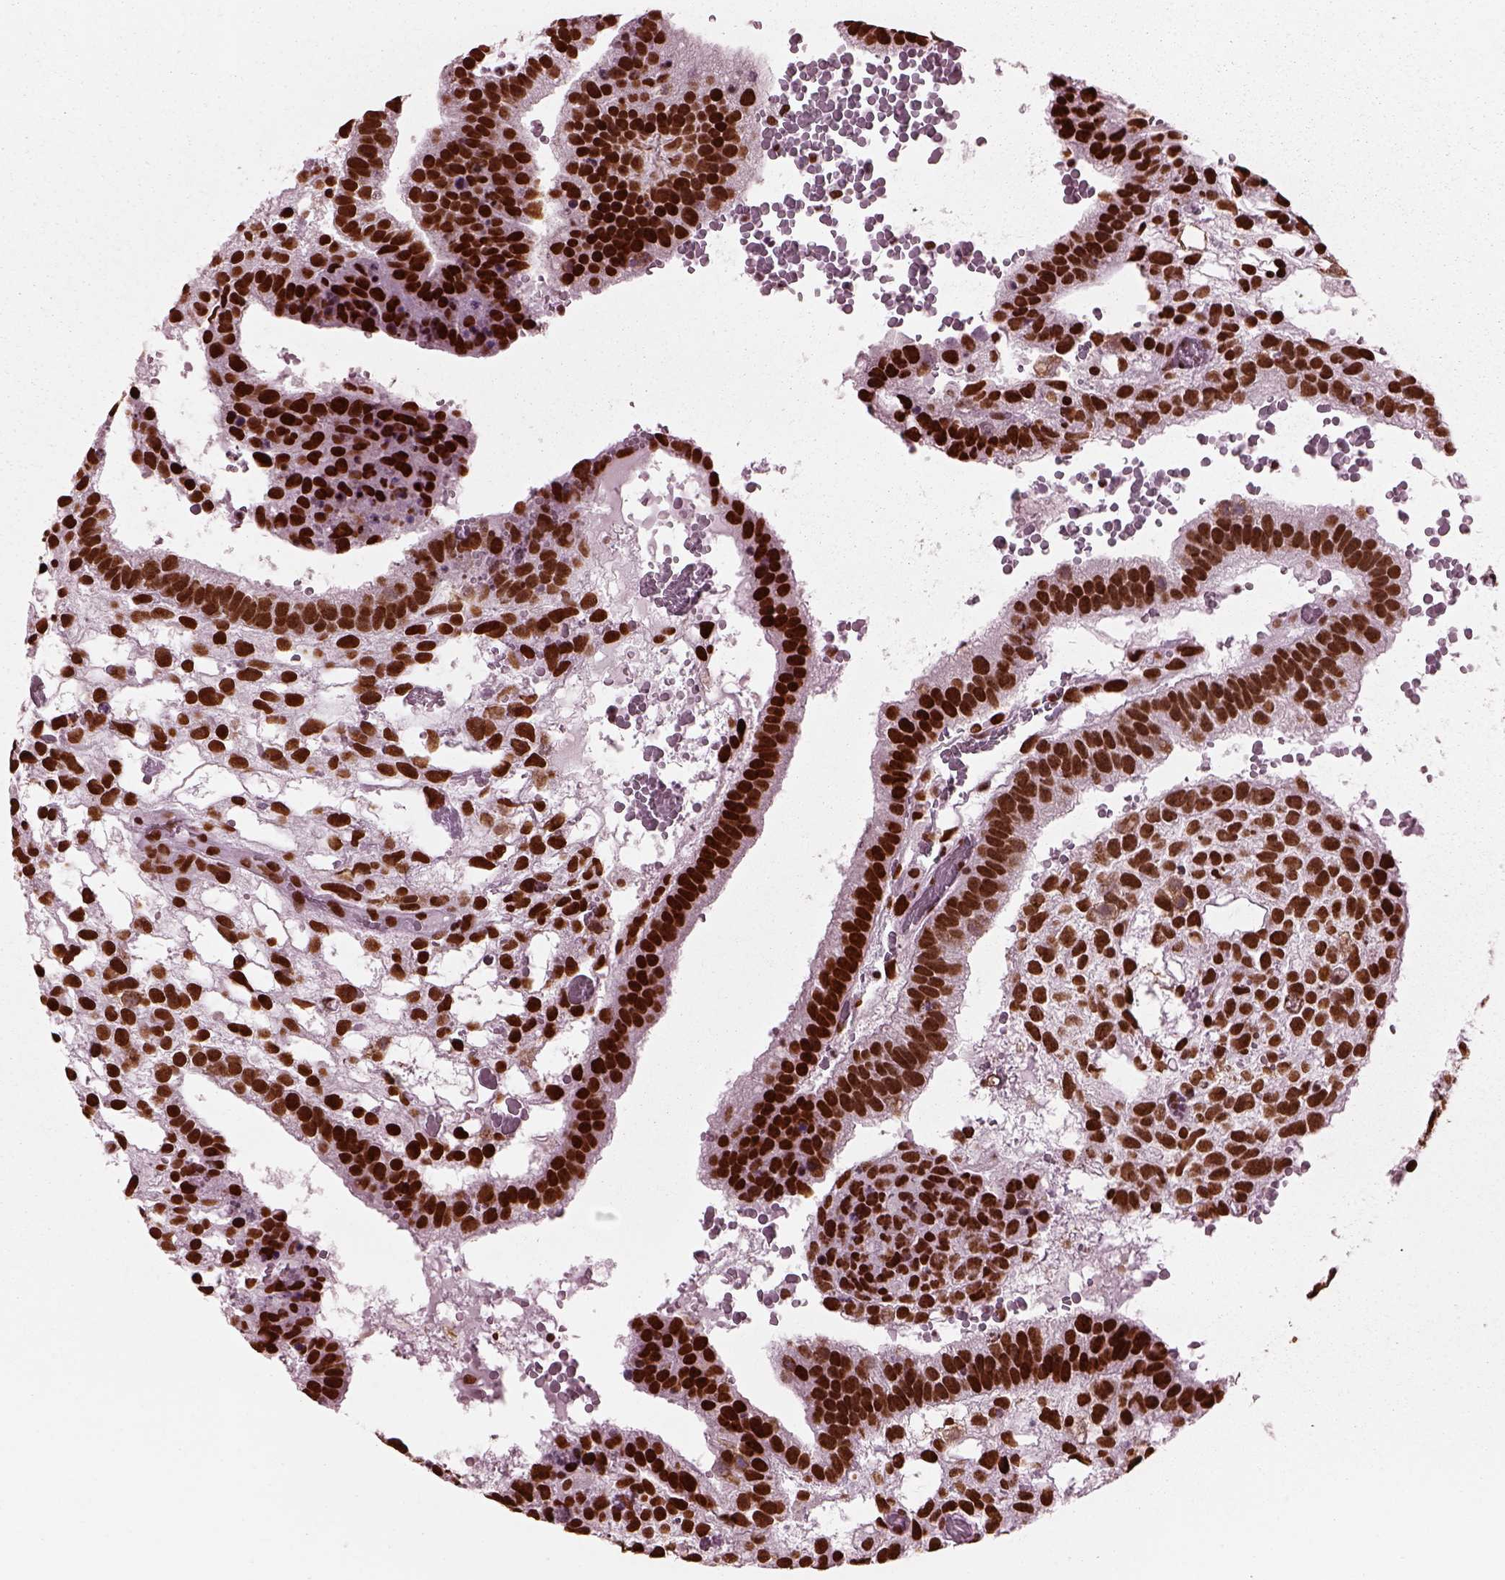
{"staining": {"intensity": "strong", "quantity": ">75%", "location": "nuclear"}, "tissue": "testis cancer", "cell_type": "Tumor cells", "image_type": "cancer", "snomed": [{"axis": "morphology", "description": "Normal tissue, NOS"}, {"axis": "morphology", "description": "Carcinoma, Embryonal, NOS"}, {"axis": "topography", "description": "Testis"}, {"axis": "topography", "description": "Epididymis"}], "caption": "About >75% of tumor cells in human testis cancer (embryonal carcinoma) exhibit strong nuclear protein positivity as visualized by brown immunohistochemical staining.", "gene": "CBFA2T3", "patient": {"sex": "male", "age": 32}}